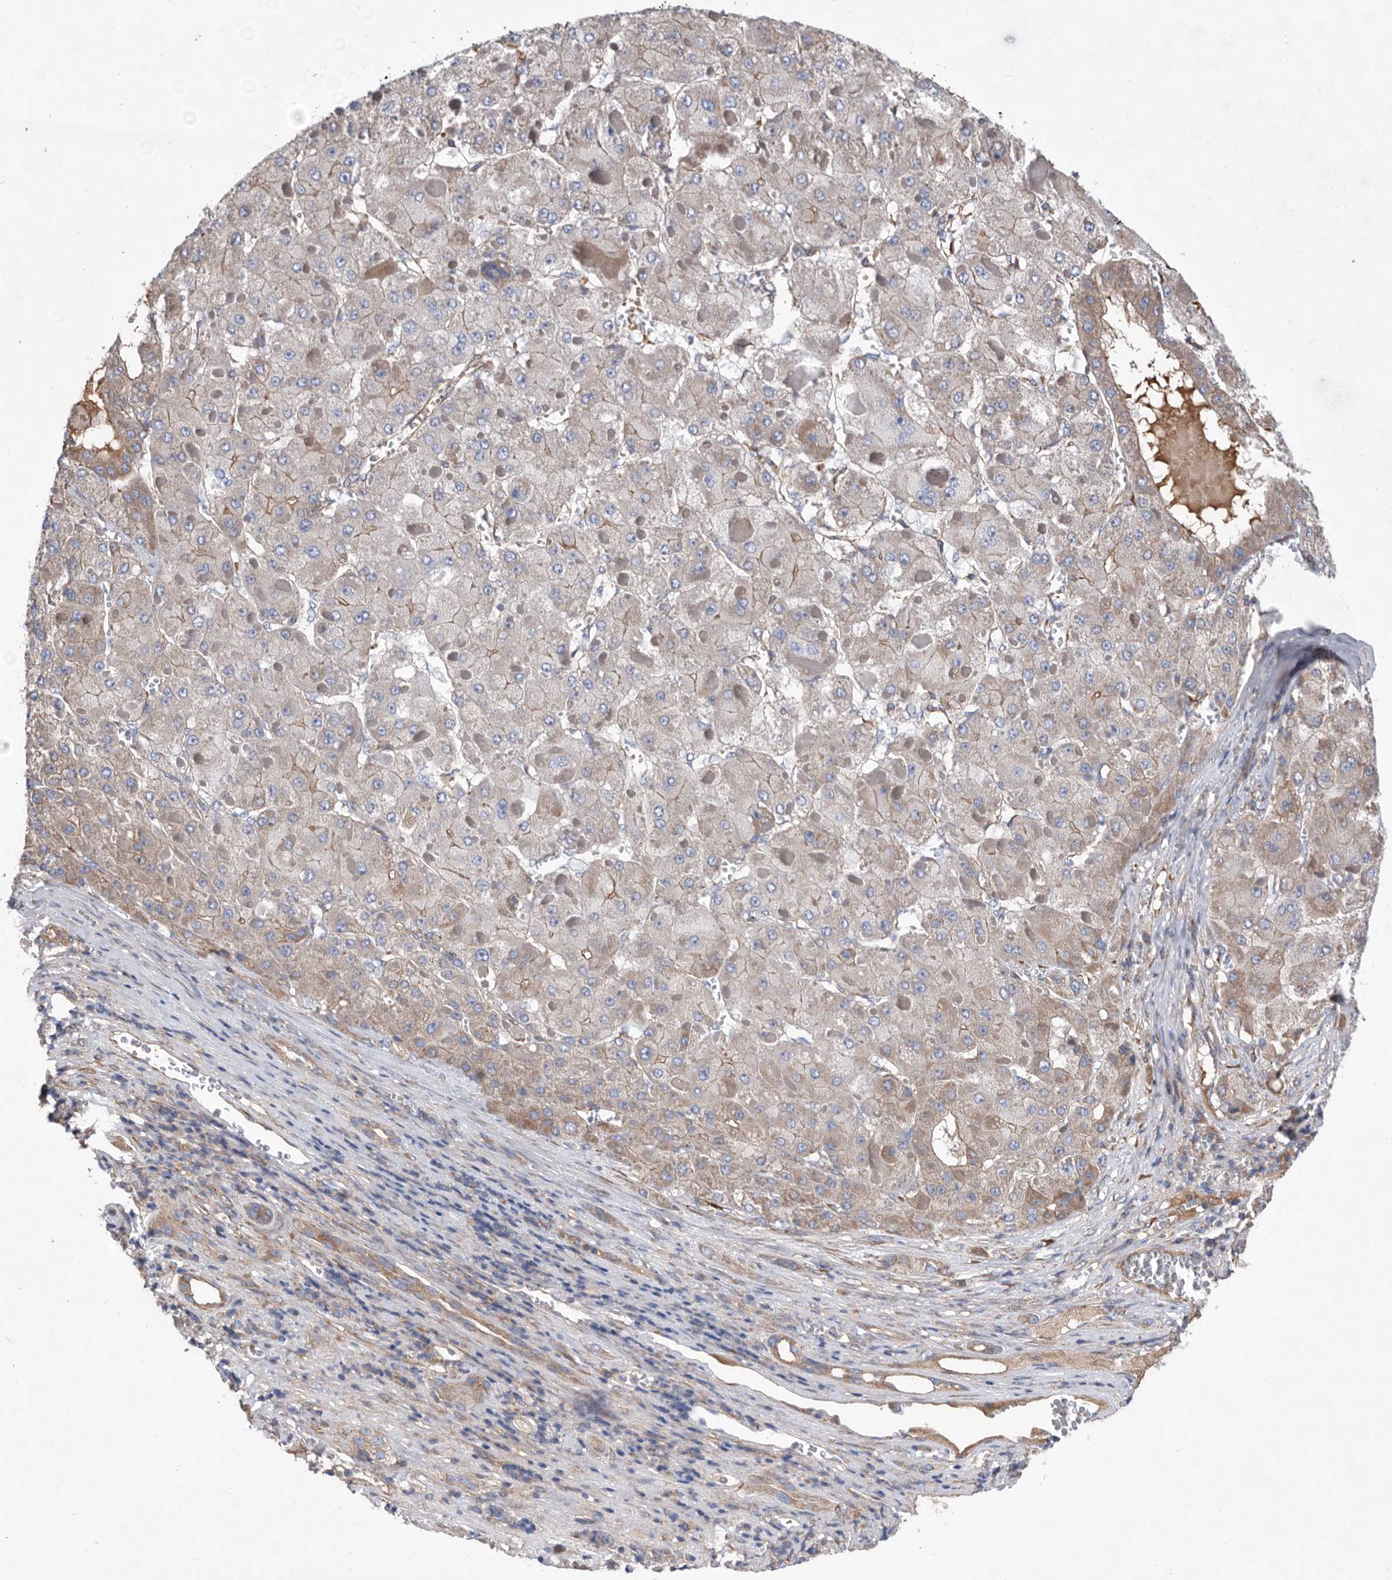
{"staining": {"intensity": "weak", "quantity": "<25%", "location": "cytoplasmic/membranous"}, "tissue": "liver cancer", "cell_type": "Tumor cells", "image_type": "cancer", "snomed": [{"axis": "morphology", "description": "Carcinoma, Hepatocellular, NOS"}, {"axis": "topography", "description": "Liver"}], "caption": "Immunohistochemistry (IHC) of human hepatocellular carcinoma (liver) shows no staining in tumor cells.", "gene": "ATP13A3", "patient": {"sex": "female", "age": 73}}